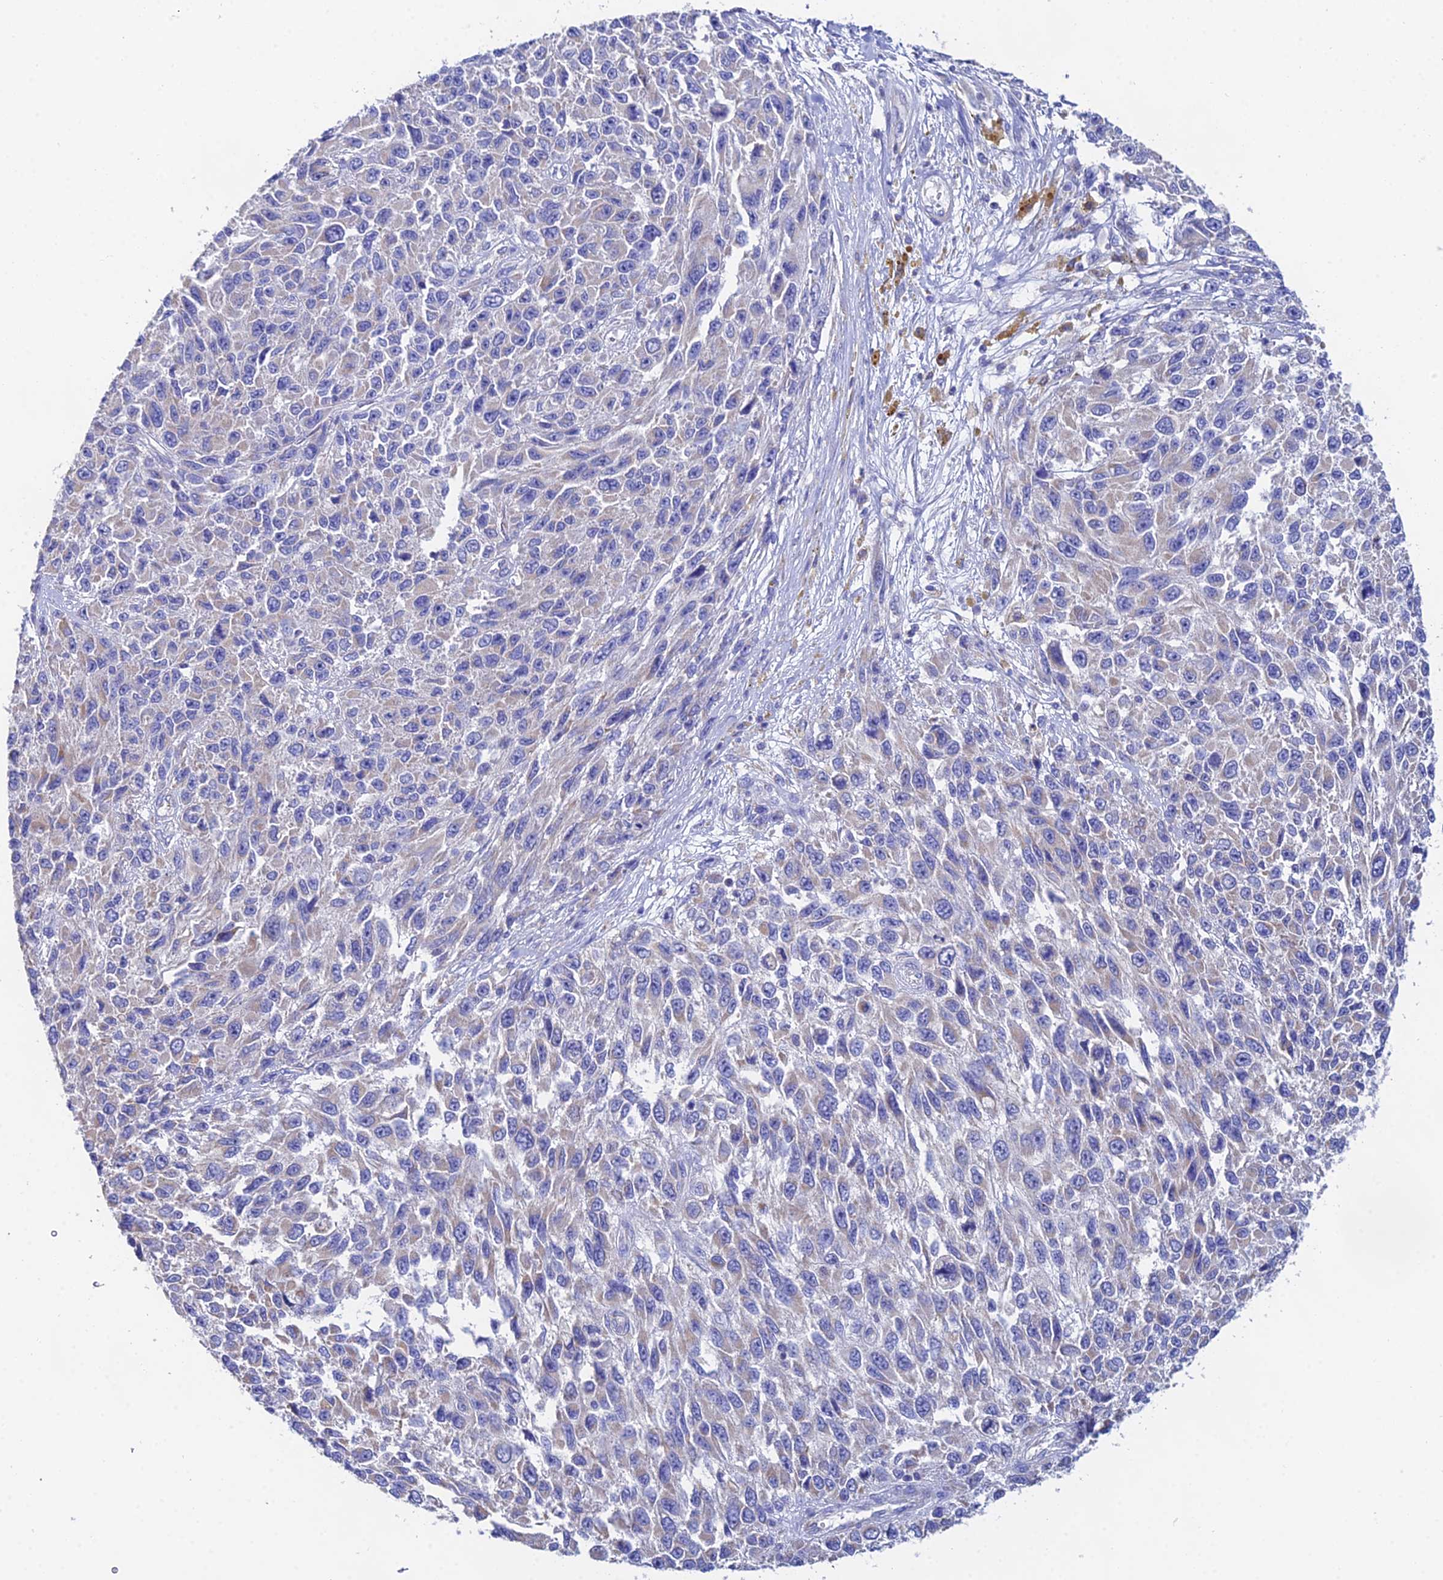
{"staining": {"intensity": "negative", "quantity": "none", "location": "none"}, "tissue": "melanoma", "cell_type": "Tumor cells", "image_type": "cancer", "snomed": [{"axis": "morphology", "description": "Malignant melanoma, NOS"}, {"axis": "topography", "description": "Skin"}], "caption": "Immunohistochemical staining of melanoma exhibits no significant positivity in tumor cells. Brightfield microscopy of immunohistochemistry stained with DAB (3,3'-diaminobenzidine) (brown) and hematoxylin (blue), captured at high magnification.", "gene": "PPP2R2C", "patient": {"sex": "female", "age": 96}}